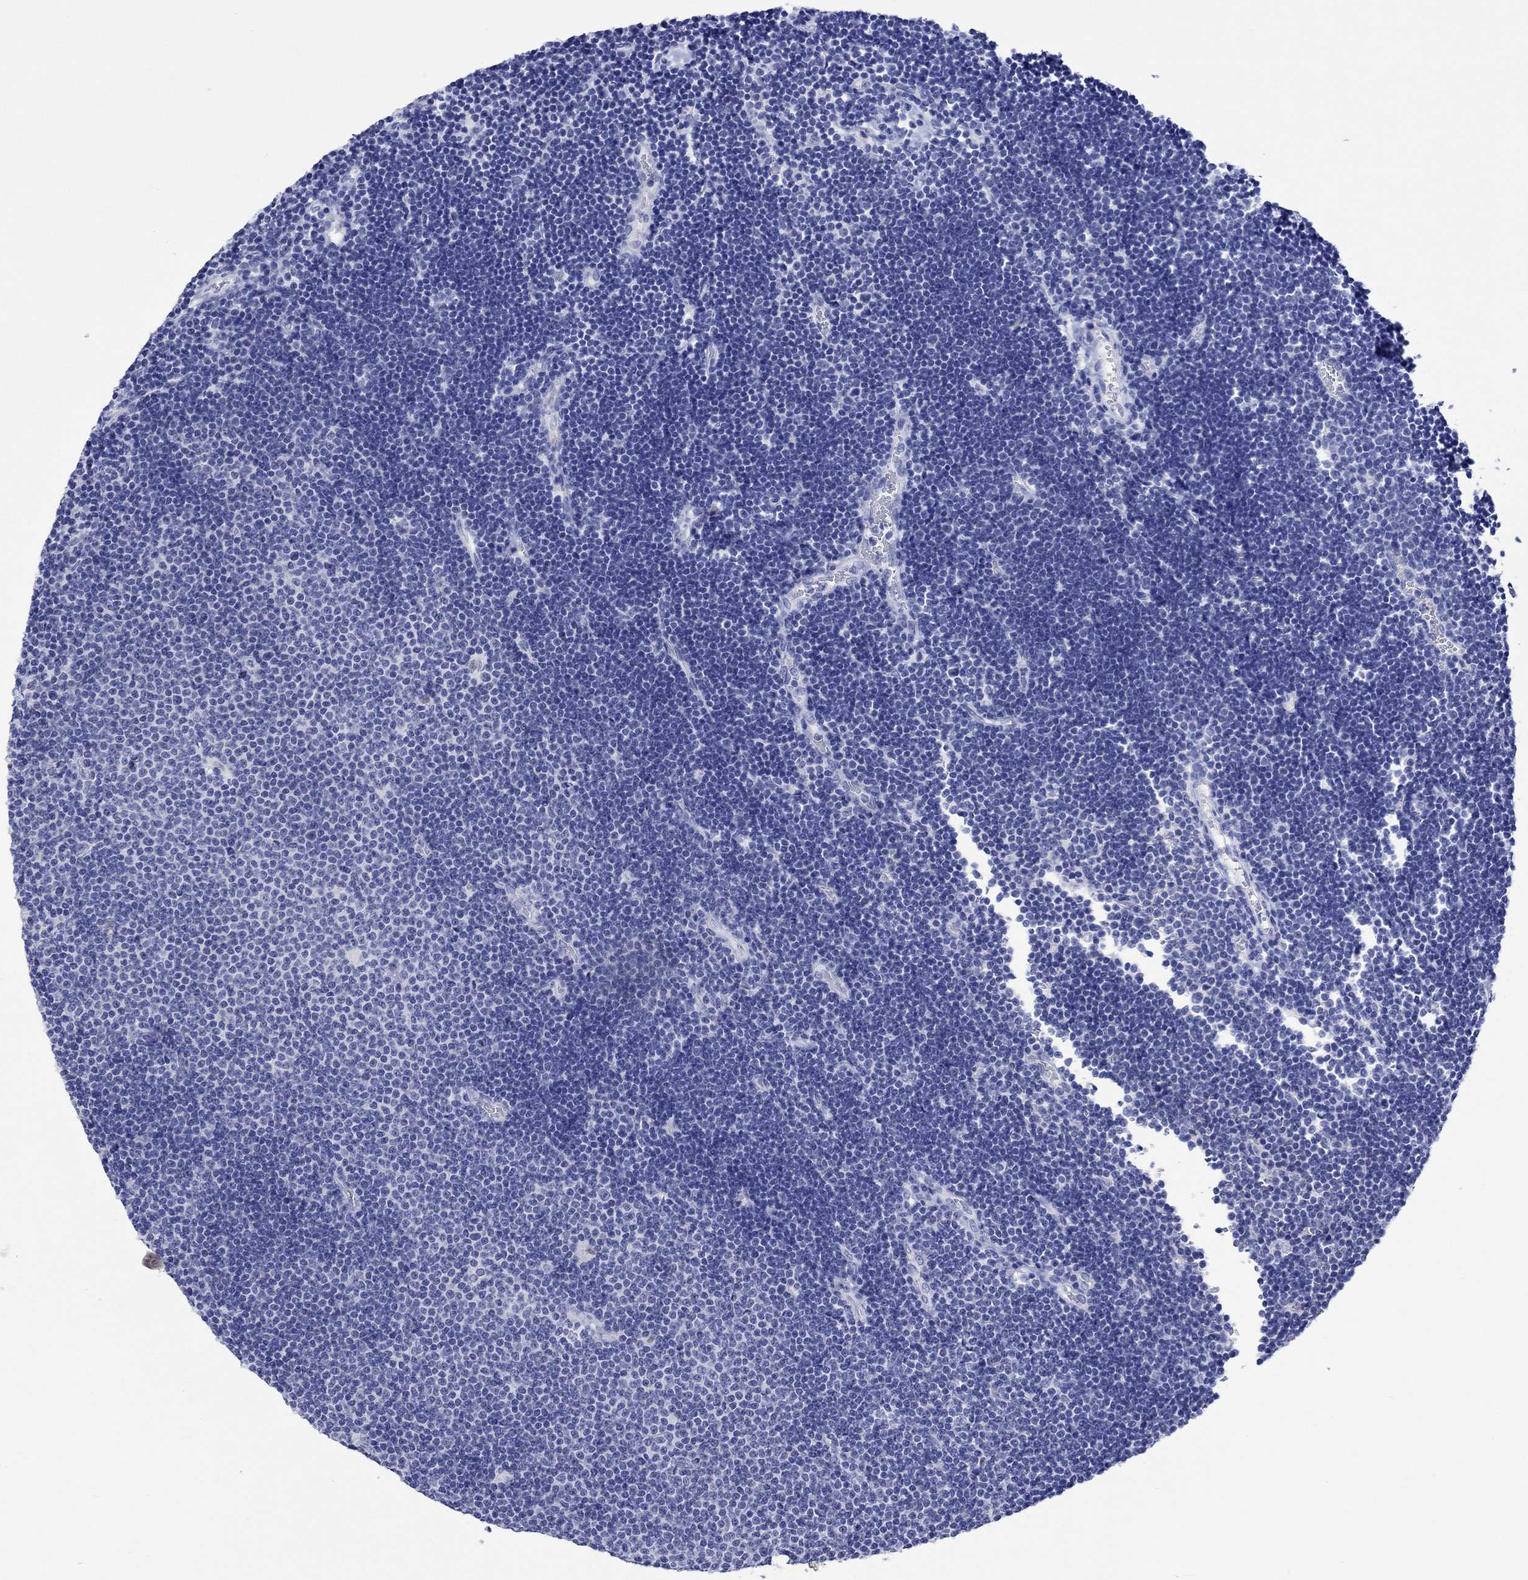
{"staining": {"intensity": "negative", "quantity": "none", "location": "none"}, "tissue": "lymphoma", "cell_type": "Tumor cells", "image_type": "cancer", "snomed": [{"axis": "morphology", "description": "Malignant lymphoma, non-Hodgkin's type, Low grade"}, {"axis": "topography", "description": "Brain"}], "caption": "Tumor cells are negative for protein expression in human lymphoma. Nuclei are stained in blue.", "gene": "KLHL35", "patient": {"sex": "female", "age": 66}}